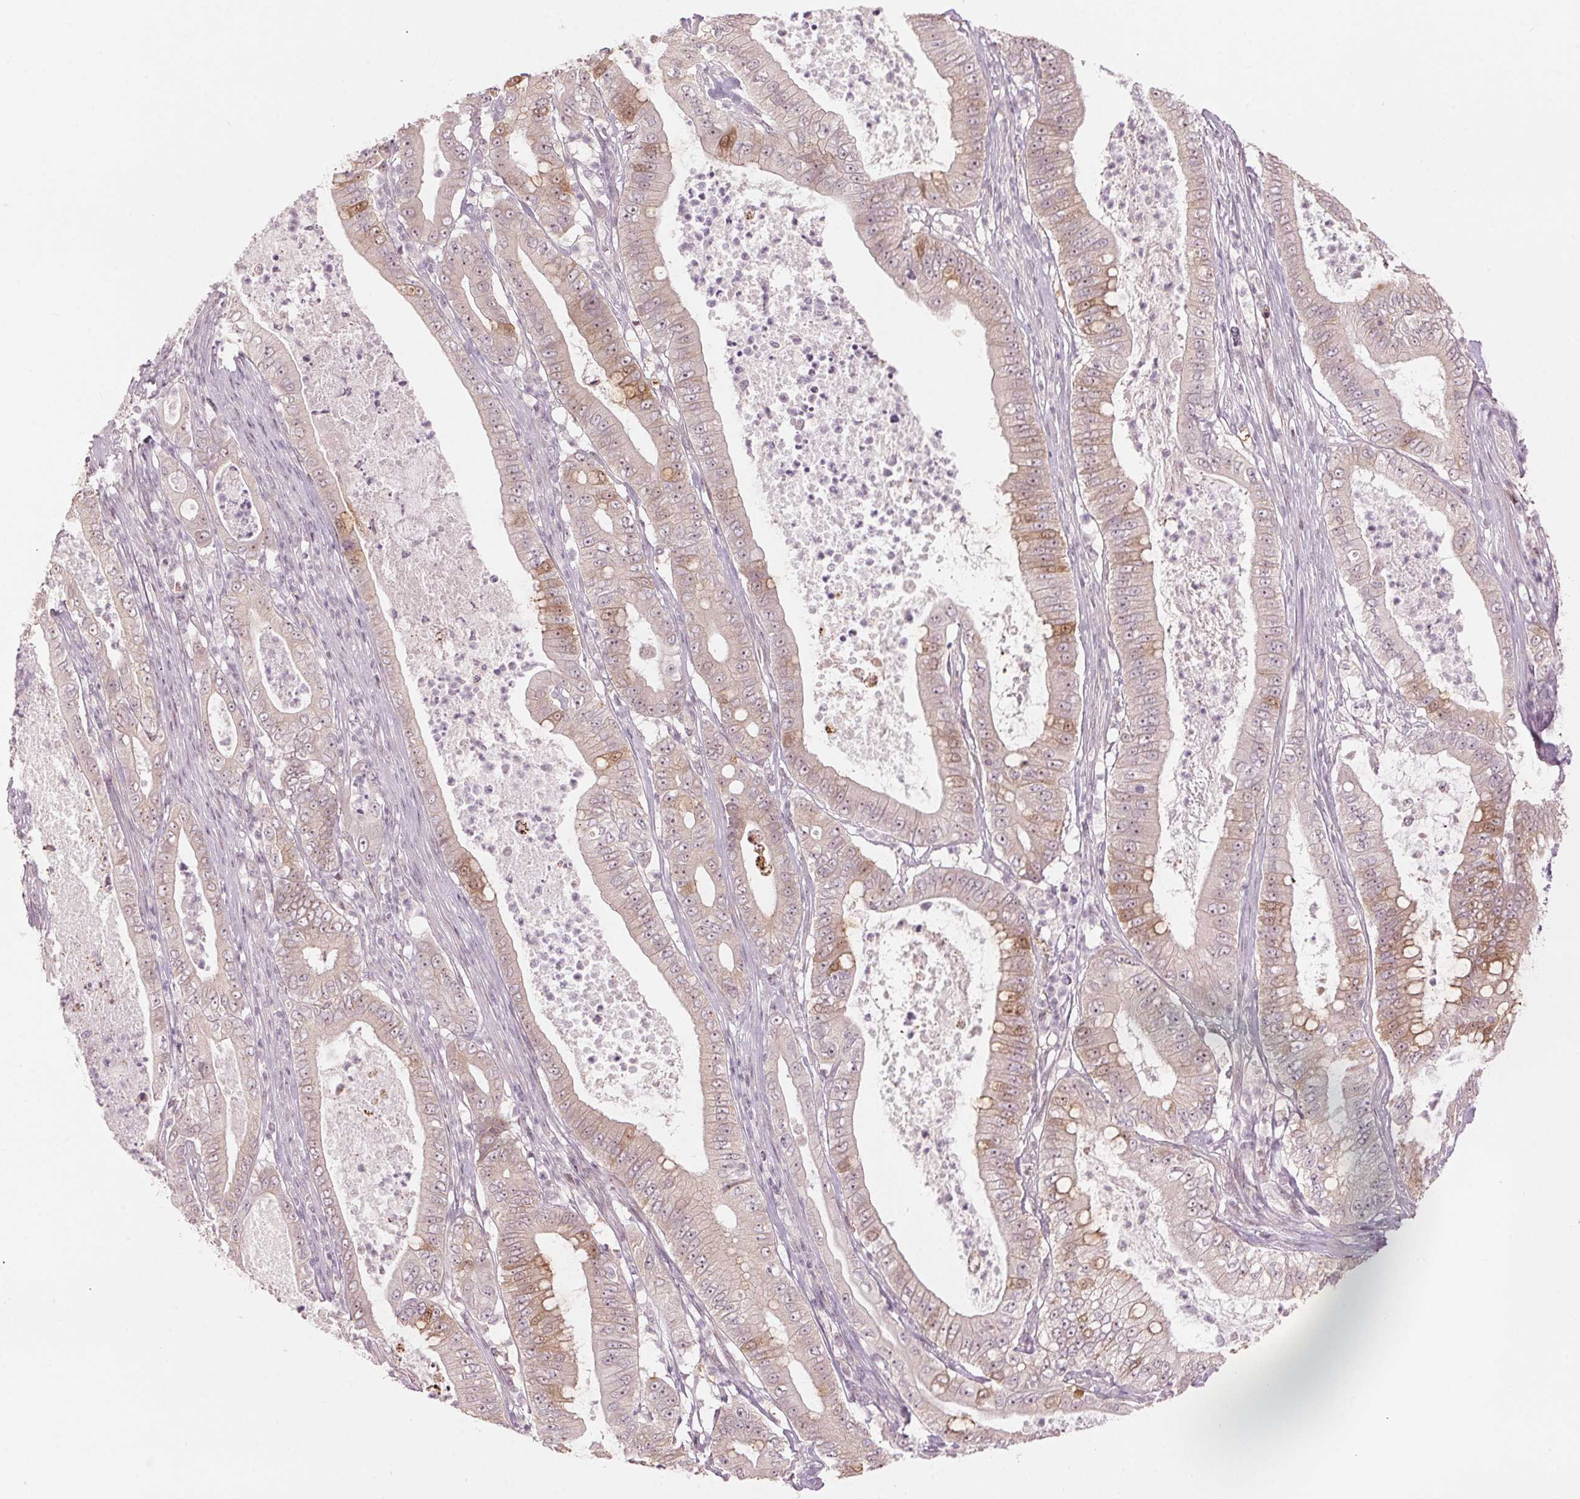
{"staining": {"intensity": "moderate", "quantity": "<25%", "location": "cytoplasmic/membranous"}, "tissue": "pancreatic cancer", "cell_type": "Tumor cells", "image_type": "cancer", "snomed": [{"axis": "morphology", "description": "Adenocarcinoma, NOS"}, {"axis": "topography", "description": "Pancreas"}], "caption": "Pancreatic adenocarcinoma was stained to show a protein in brown. There is low levels of moderate cytoplasmic/membranous positivity in approximately <25% of tumor cells.", "gene": "TMED6", "patient": {"sex": "male", "age": 71}}